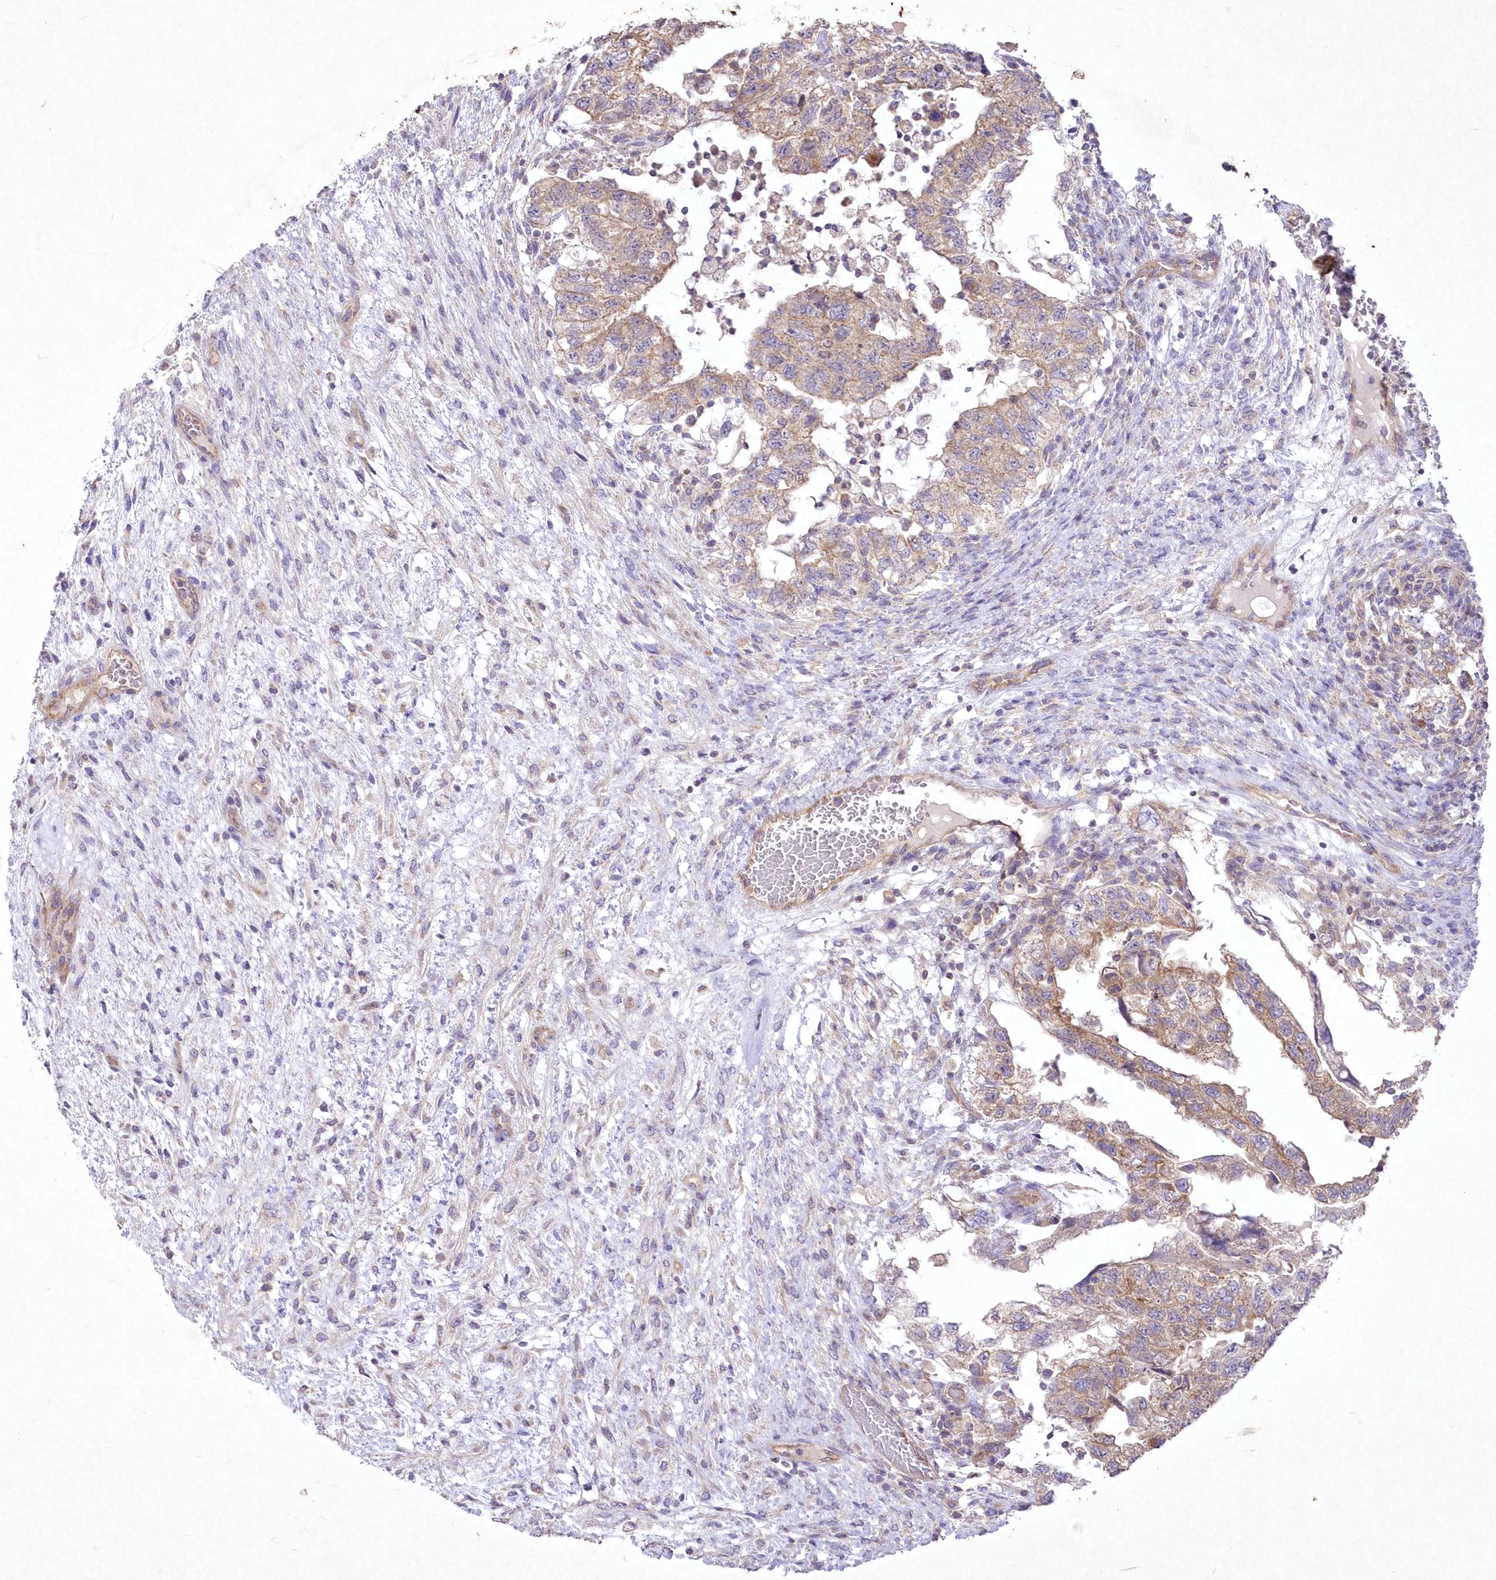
{"staining": {"intensity": "weak", "quantity": ">75%", "location": "cytoplasmic/membranous"}, "tissue": "testis cancer", "cell_type": "Tumor cells", "image_type": "cancer", "snomed": [{"axis": "morphology", "description": "Carcinoma, Embryonal, NOS"}, {"axis": "topography", "description": "Testis"}], "caption": "Protein analysis of testis embryonal carcinoma tissue shows weak cytoplasmic/membranous staining in about >75% of tumor cells. Nuclei are stained in blue.", "gene": "ITSN2", "patient": {"sex": "male", "age": 36}}